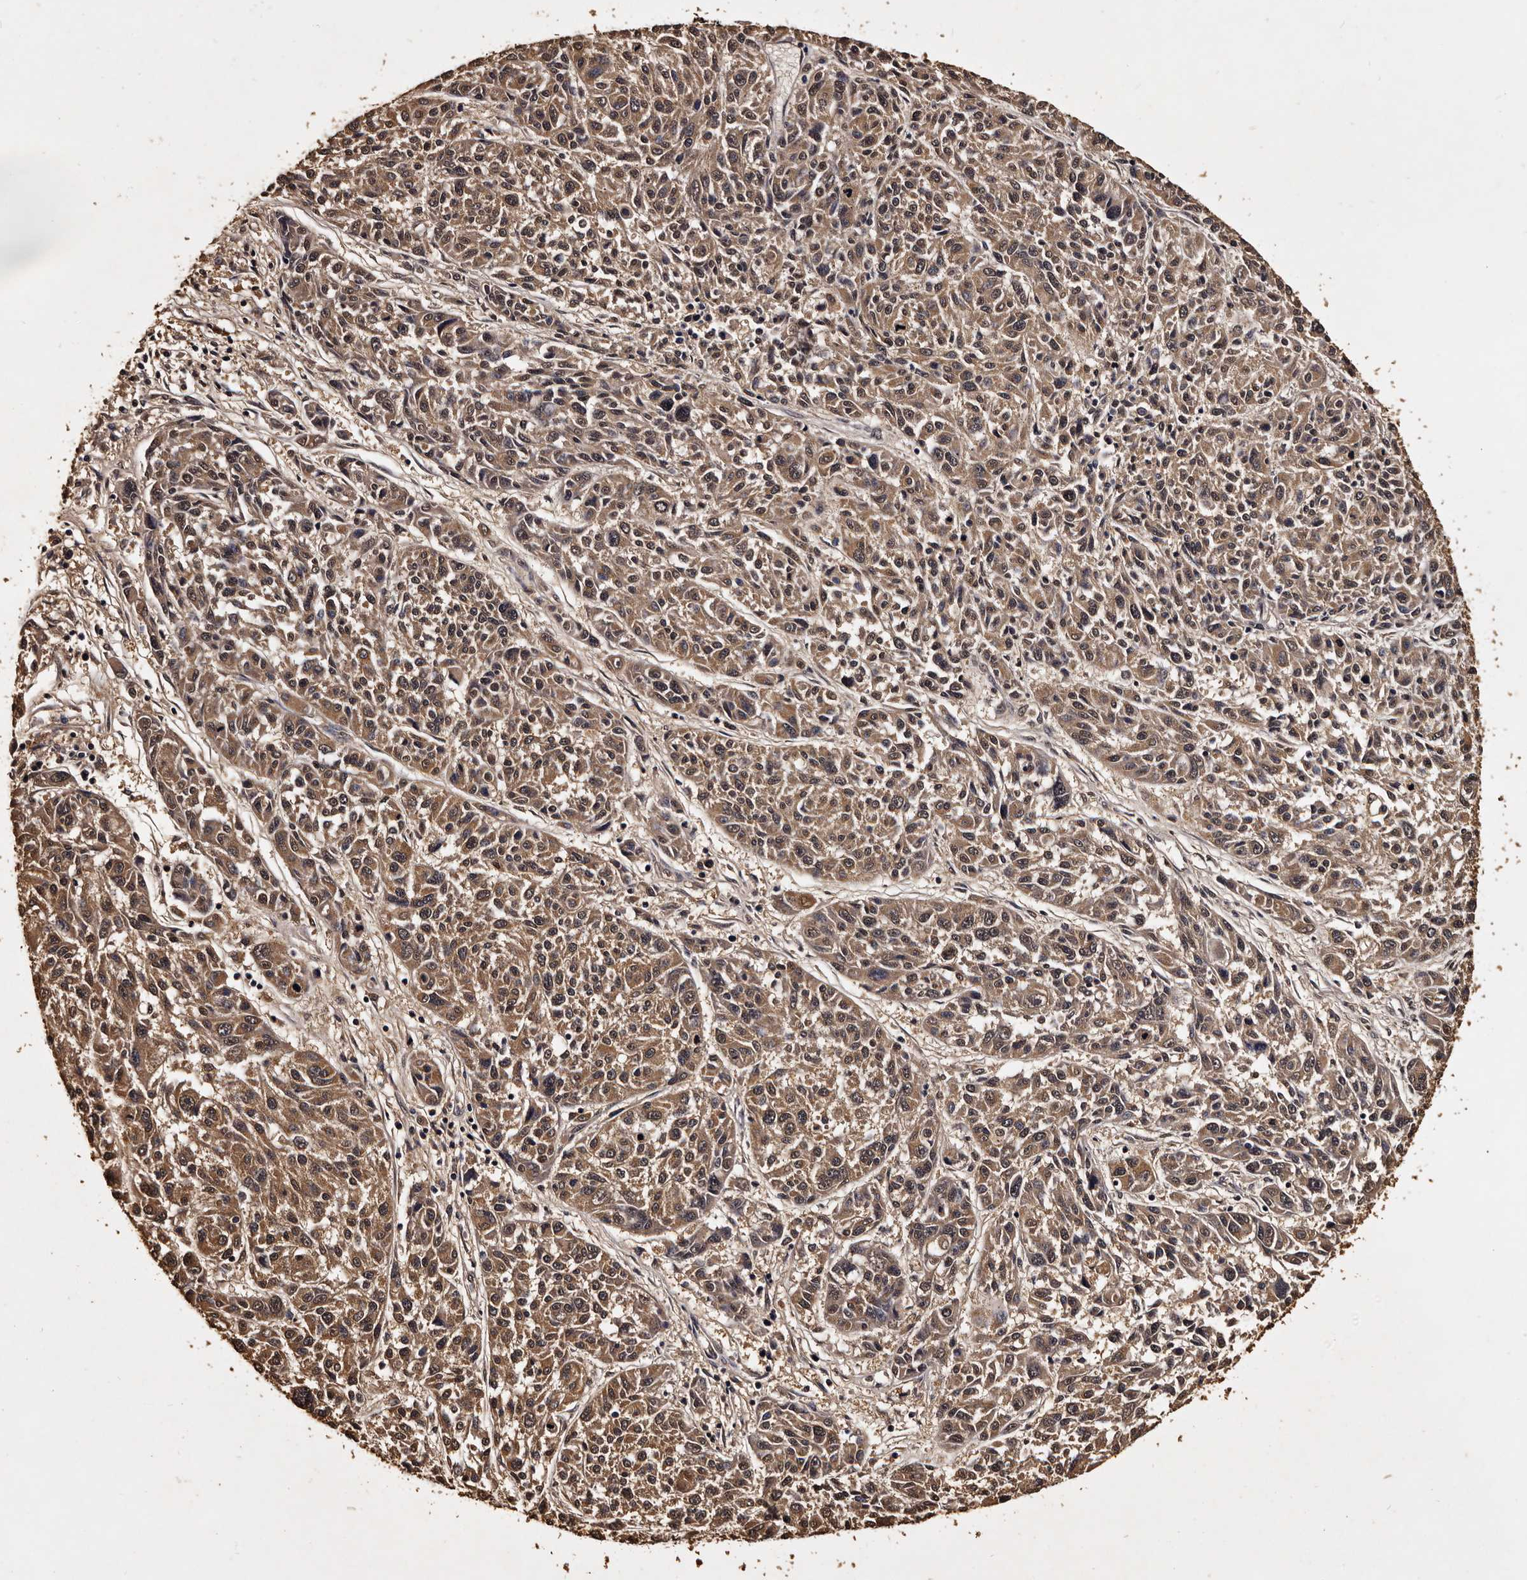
{"staining": {"intensity": "moderate", "quantity": ">75%", "location": "cytoplasmic/membranous"}, "tissue": "melanoma", "cell_type": "Tumor cells", "image_type": "cancer", "snomed": [{"axis": "morphology", "description": "Malignant melanoma, NOS"}, {"axis": "topography", "description": "Skin"}], "caption": "The histopathology image reveals immunohistochemical staining of melanoma. There is moderate cytoplasmic/membranous positivity is present in about >75% of tumor cells. The staining was performed using DAB (3,3'-diaminobenzidine), with brown indicating positive protein expression. Nuclei are stained blue with hematoxylin.", "gene": "PARS2", "patient": {"sex": "male", "age": 53}}